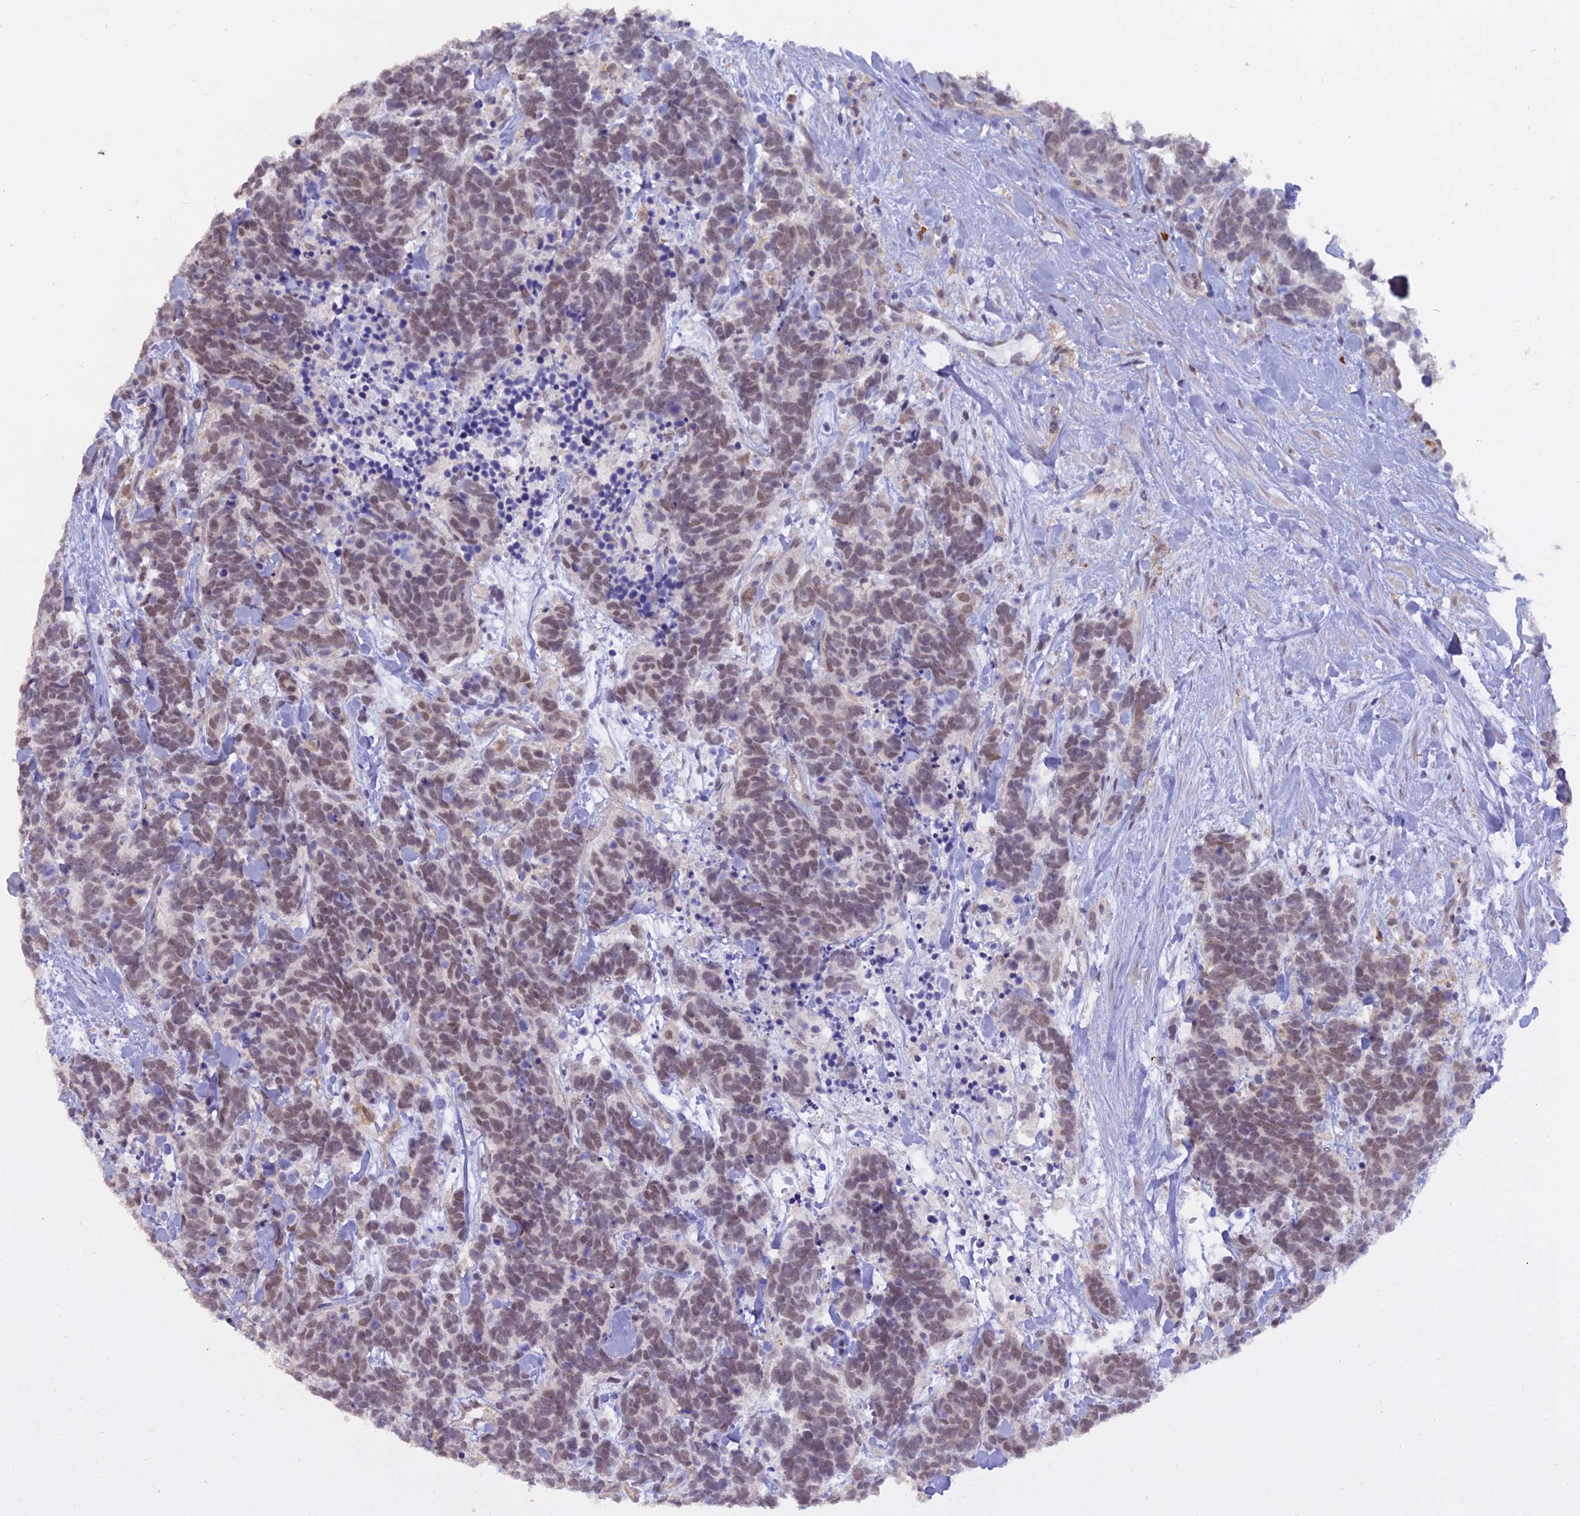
{"staining": {"intensity": "moderate", "quantity": ">75%", "location": "nuclear"}, "tissue": "carcinoid", "cell_type": "Tumor cells", "image_type": "cancer", "snomed": [{"axis": "morphology", "description": "Carcinoma, NOS"}, {"axis": "morphology", "description": "Carcinoid, malignant, NOS"}, {"axis": "topography", "description": "Prostate"}], "caption": "This image reveals immunohistochemistry (IHC) staining of human carcinoid, with medium moderate nuclear staining in about >75% of tumor cells.", "gene": "BLNK", "patient": {"sex": "male", "age": 57}}